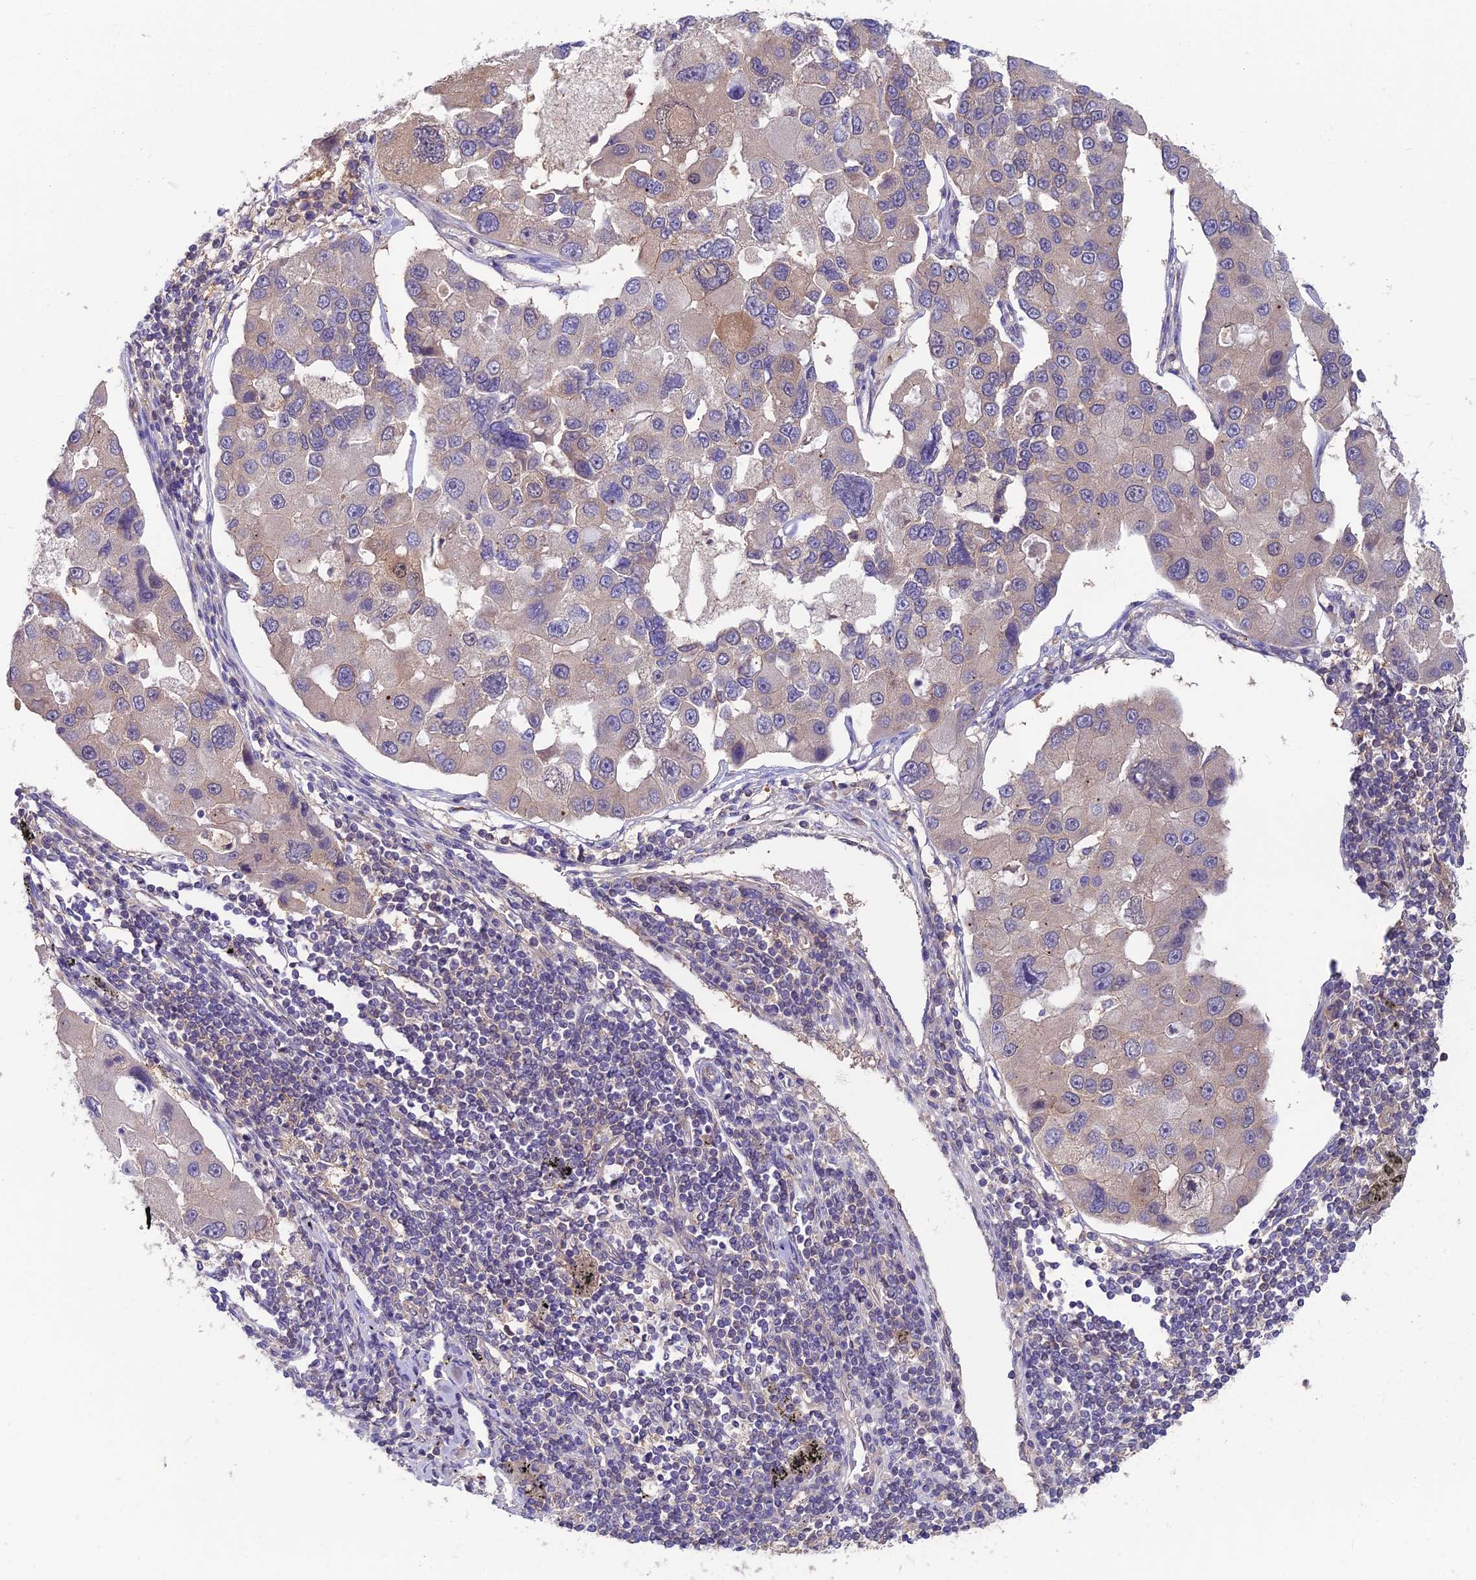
{"staining": {"intensity": "weak", "quantity": "<25%", "location": "cytoplasmic/membranous,nuclear"}, "tissue": "lung cancer", "cell_type": "Tumor cells", "image_type": "cancer", "snomed": [{"axis": "morphology", "description": "Adenocarcinoma, NOS"}, {"axis": "topography", "description": "Lung"}], "caption": "The micrograph shows no staining of tumor cells in lung cancer (adenocarcinoma).", "gene": "MVD", "patient": {"sex": "female", "age": 54}}